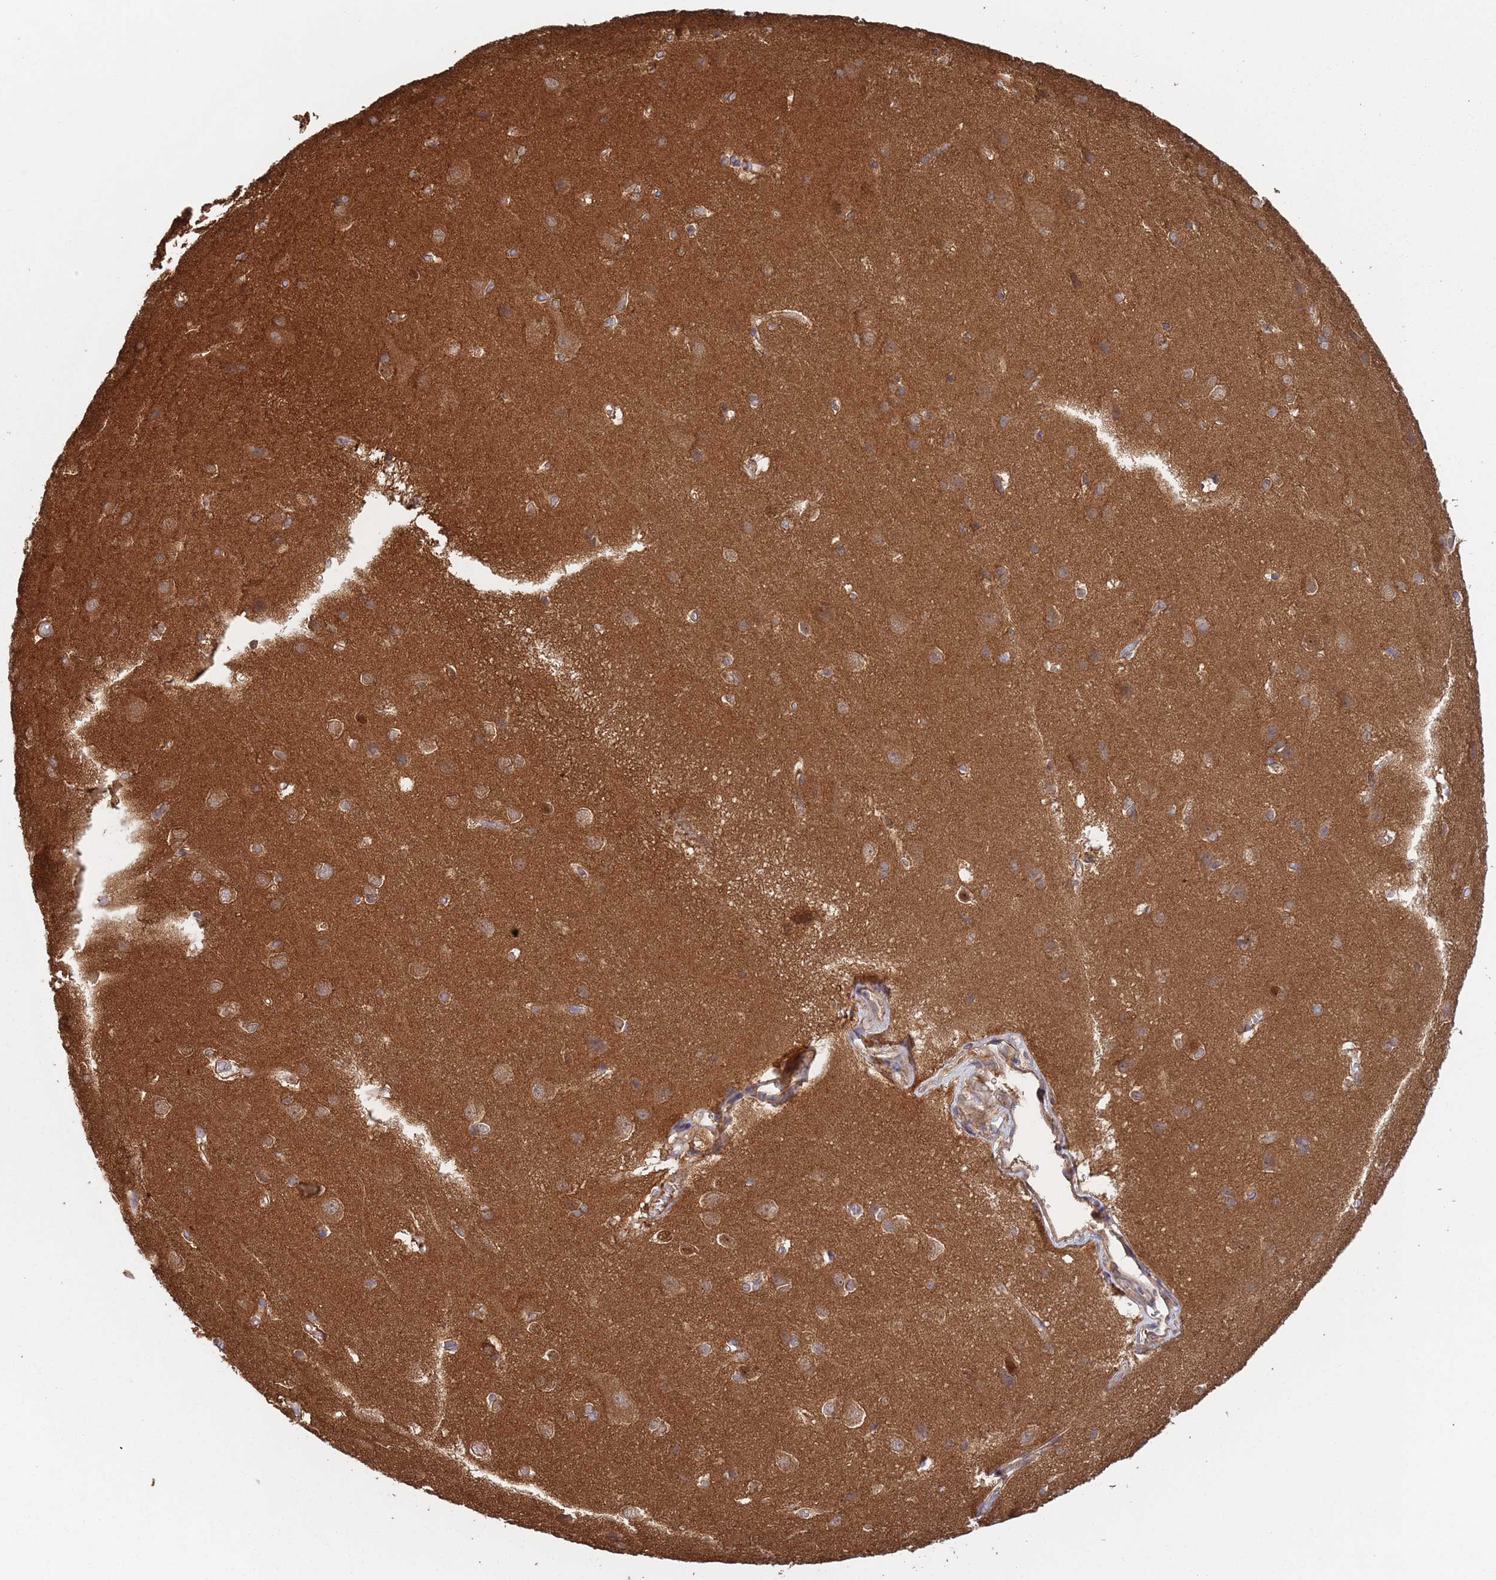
{"staining": {"intensity": "negative", "quantity": "none", "location": "none"}, "tissue": "cerebral cortex", "cell_type": "Endothelial cells", "image_type": "normal", "snomed": [{"axis": "morphology", "description": "Normal tissue, NOS"}, {"axis": "topography", "description": "Cerebral cortex"}], "caption": "A high-resolution histopathology image shows immunohistochemistry (IHC) staining of normal cerebral cortex, which demonstrates no significant expression in endothelial cells. (Brightfield microscopy of DAB immunohistochemistry at high magnification).", "gene": "GDI1", "patient": {"sex": "male", "age": 37}}